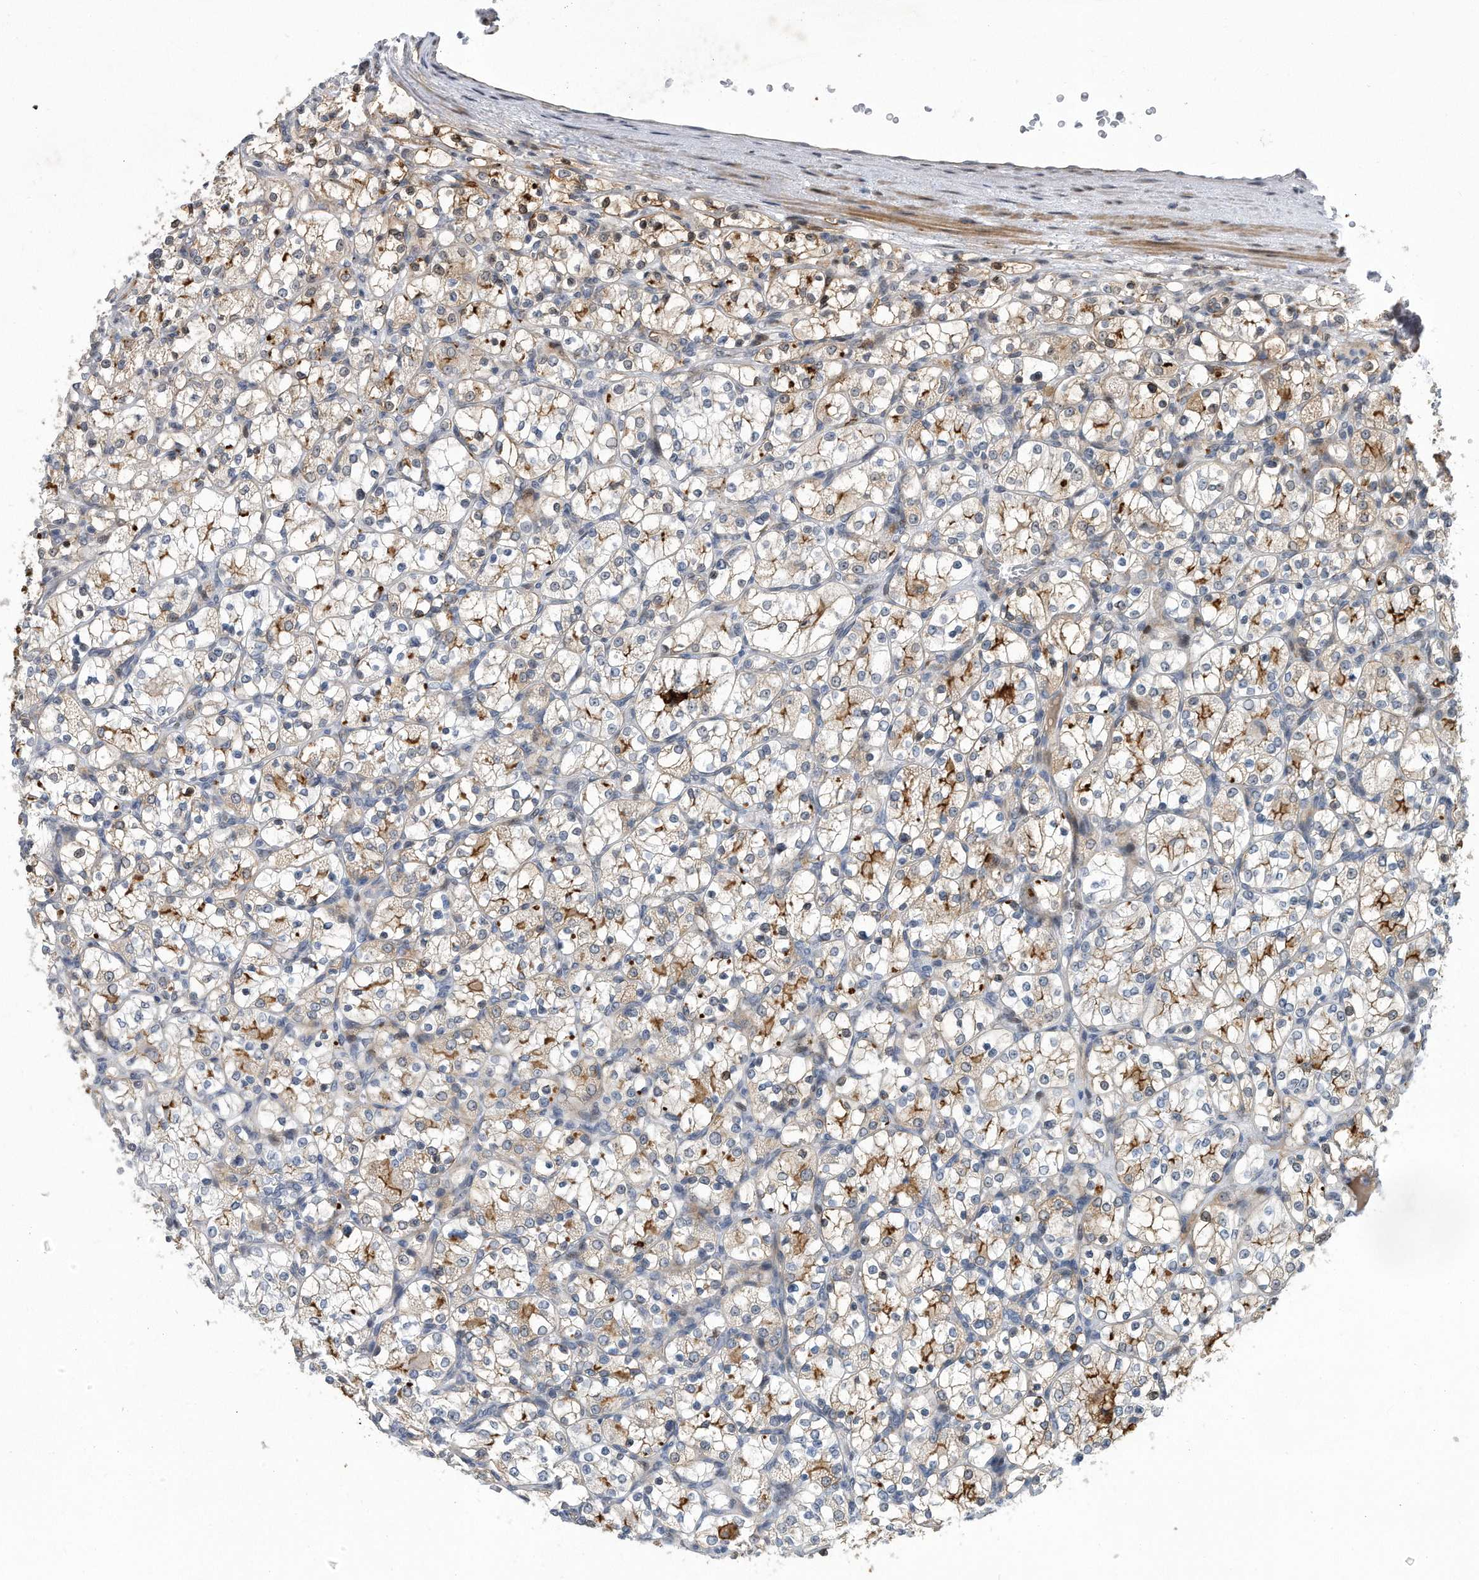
{"staining": {"intensity": "moderate", "quantity": "<25%", "location": "cytoplasmic/membranous"}, "tissue": "renal cancer", "cell_type": "Tumor cells", "image_type": "cancer", "snomed": [{"axis": "morphology", "description": "Adenocarcinoma, NOS"}, {"axis": "topography", "description": "Kidney"}], "caption": "Moderate cytoplasmic/membranous expression is seen in approximately <25% of tumor cells in renal cancer (adenocarcinoma).", "gene": "PGBD2", "patient": {"sex": "female", "age": 69}}